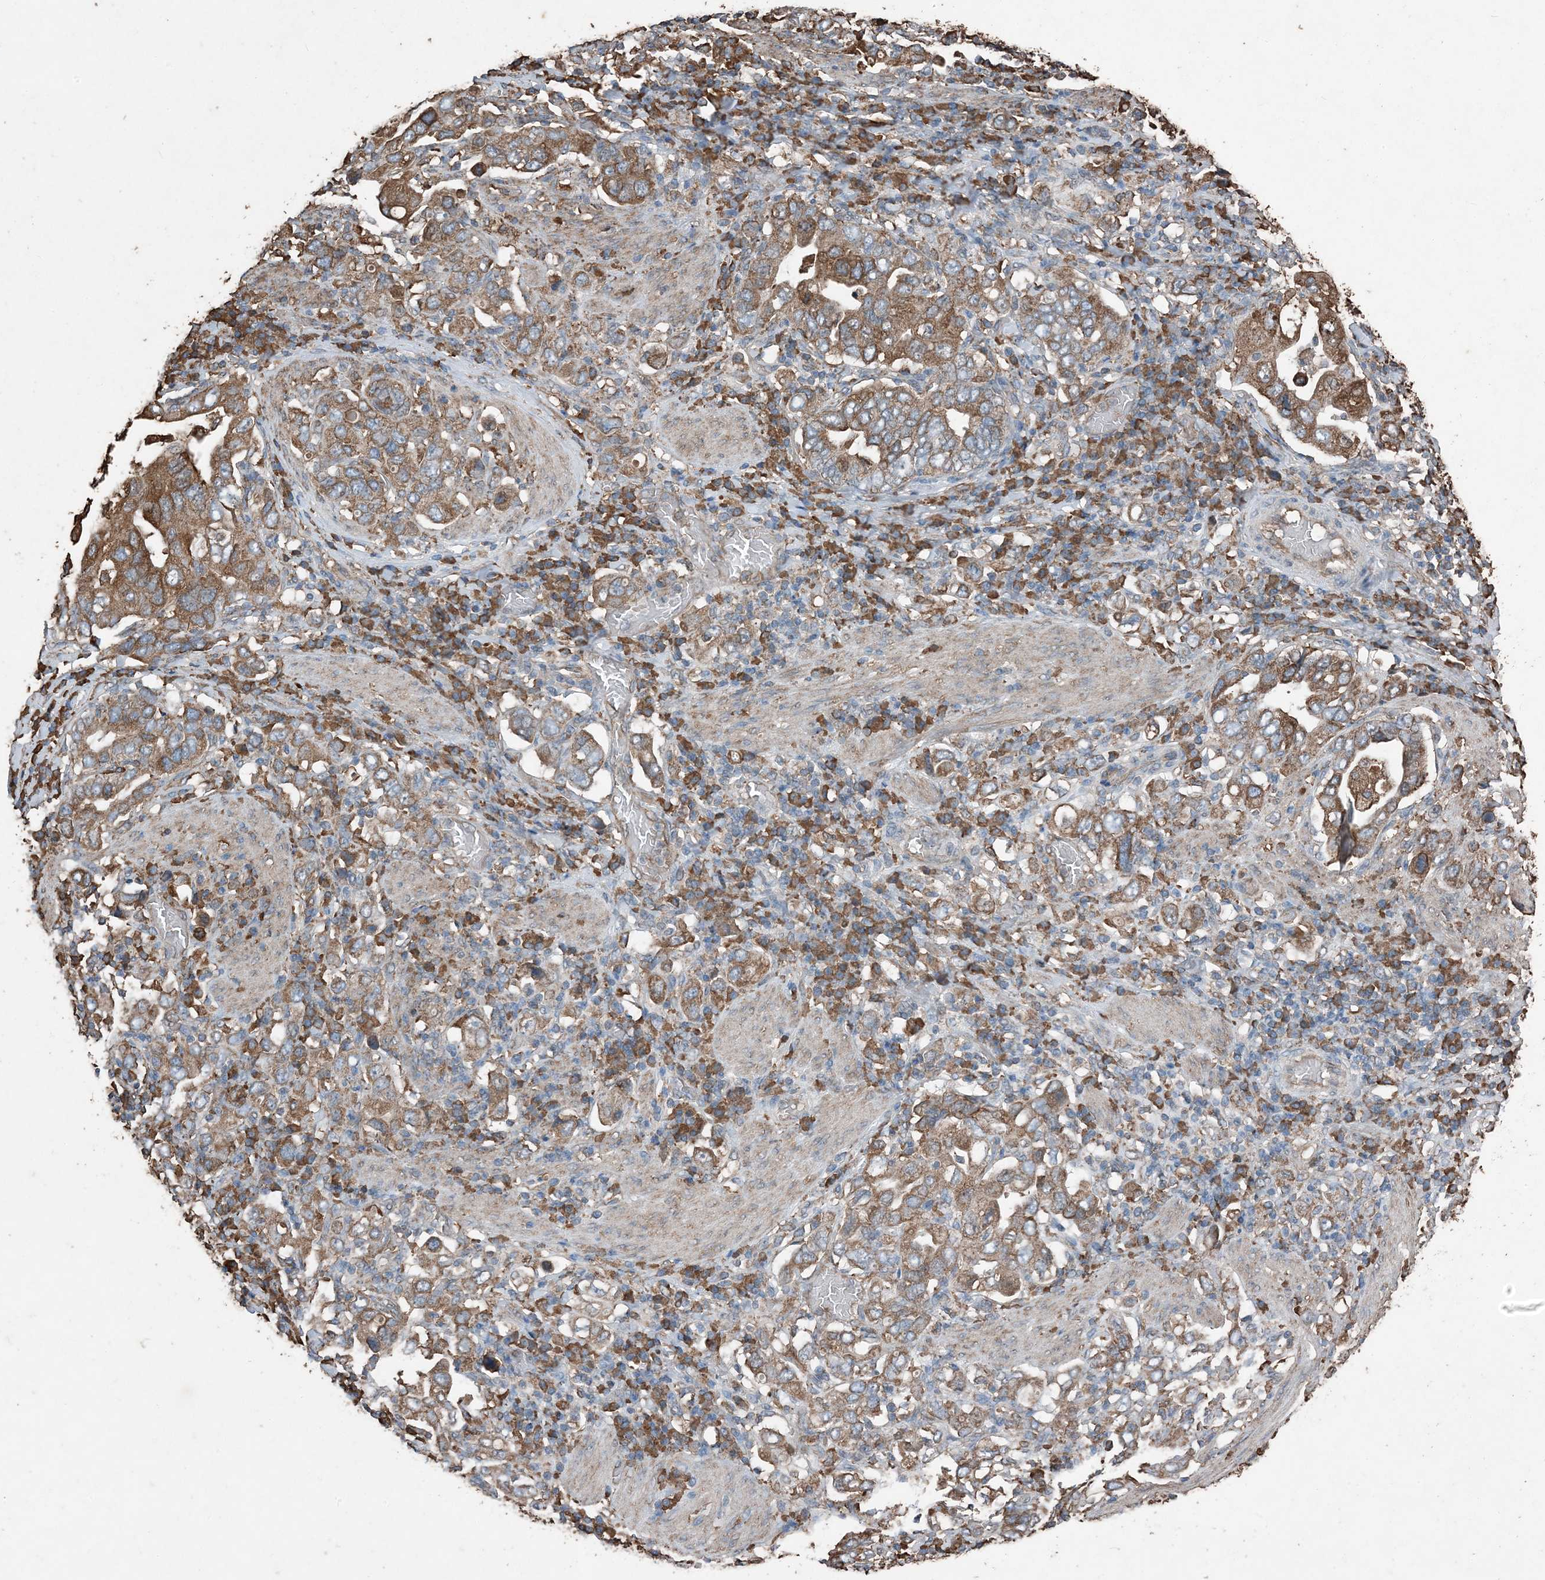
{"staining": {"intensity": "moderate", "quantity": ">75%", "location": "cytoplasmic/membranous"}, "tissue": "stomach cancer", "cell_type": "Tumor cells", "image_type": "cancer", "snomed": [{"axis": "morphology", "description": "Adenocarcinoma, NOS"}, {"axis": "topography", "description": "Stomach, upper"}], "caption": "Immunohistochemistry (DAB) staining of stomach cancer demonstrates moderate cytoplasmic/membranous protein positivity in about >75% of tumor cells. The protein of interest is shown in brown color, while the nuclei are stained blue.", "gene": "PDIA6", "patient": {"sex": "male", "age": 62}}